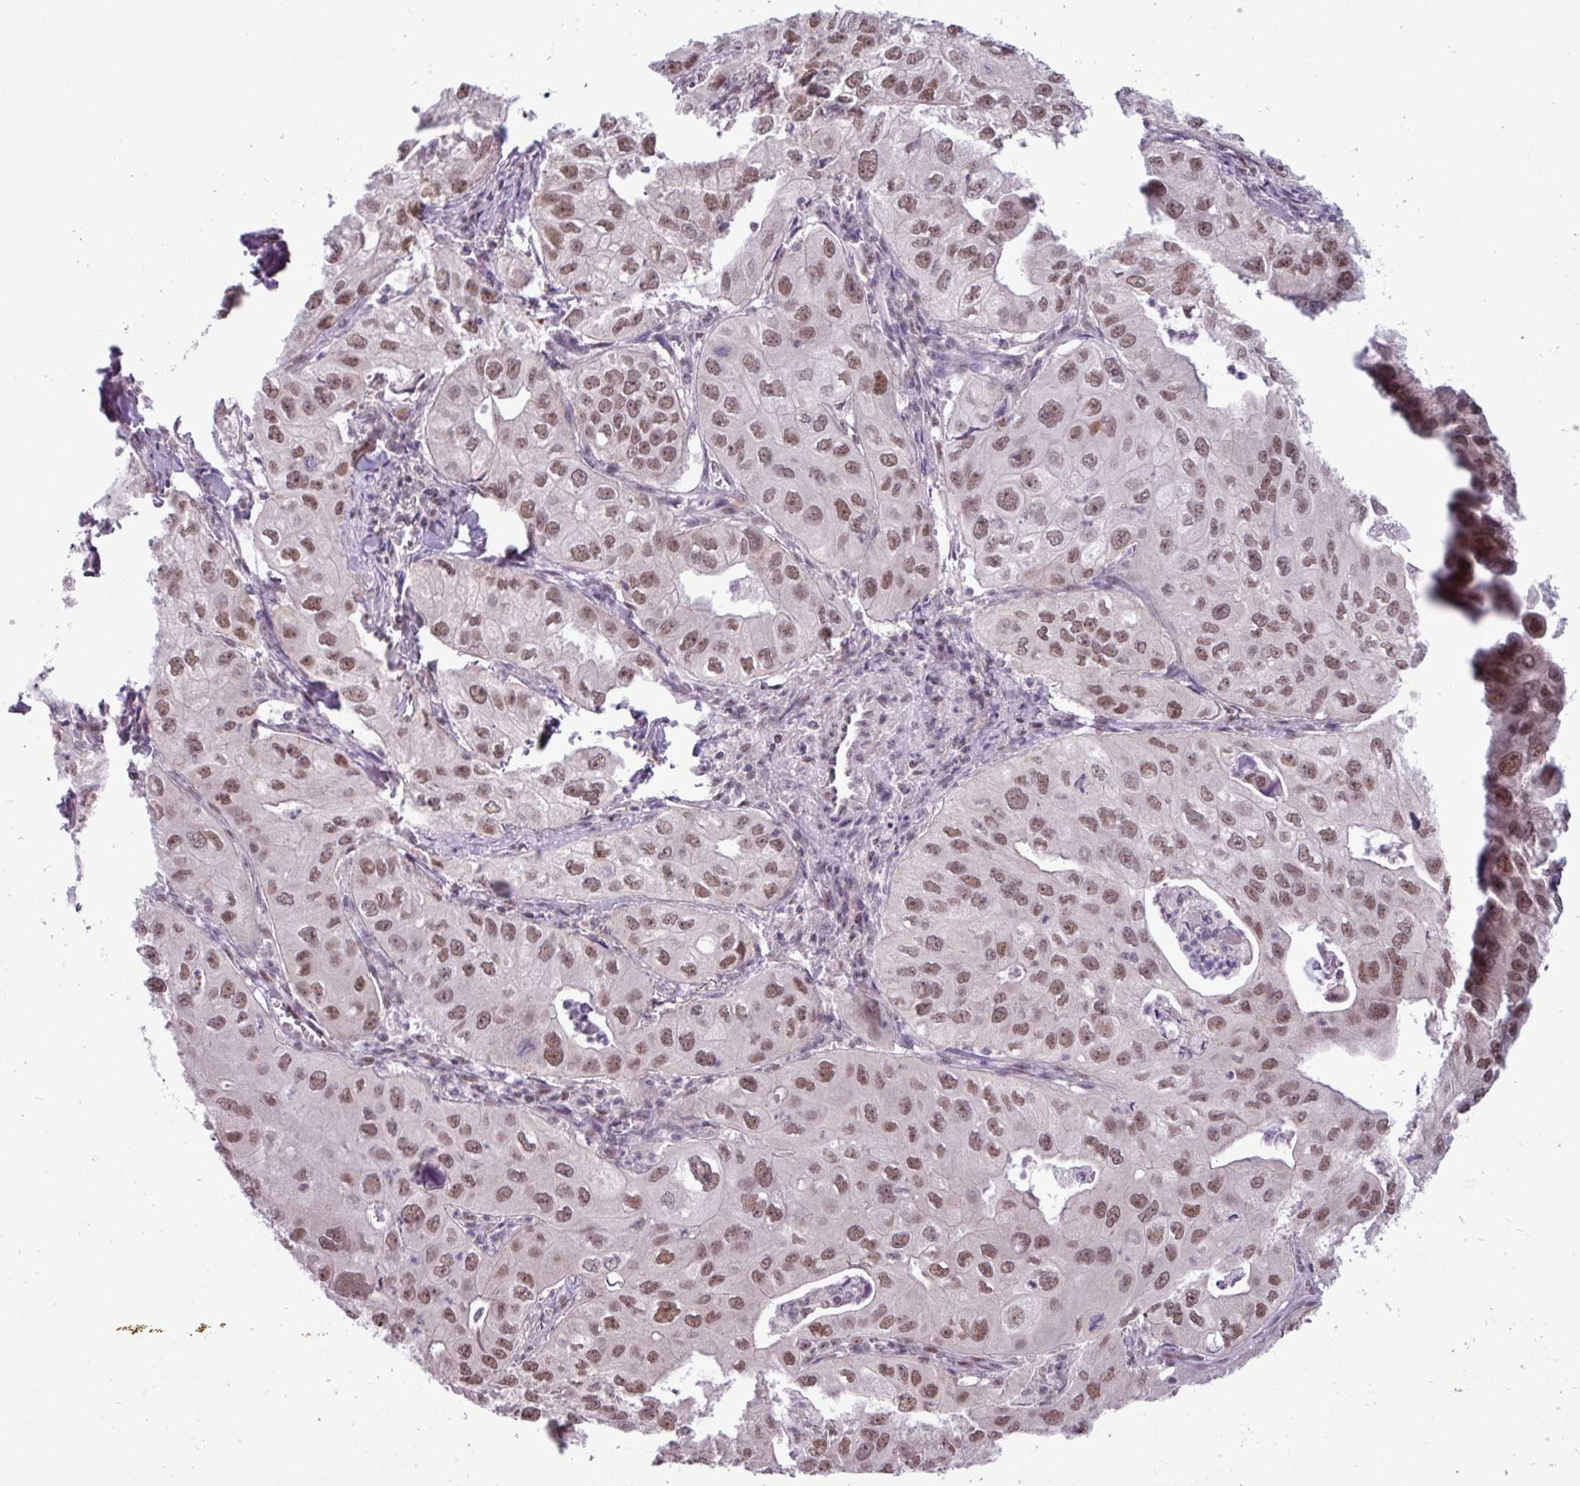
{"staining": {"intensity": "moderate", "quantity": ">75%", "location": "nuclear"}, "tissue": "lung cancer", "cell_type": "Tumor cells", "image_type": "cancer", "snomed": [{"axis": "morphology", "description": "Adenocarcinoma, NOS"}, {"axis": "topography", "description": "Lung"}], "caption": "Lung cancer stained with IHC exhibits moderate nuclear expression in approximately >75% of tumor cells. Nuclei are stained in blue.", "gene": "NOTCH2", "patient": {"sex": "male", "age": 48}}